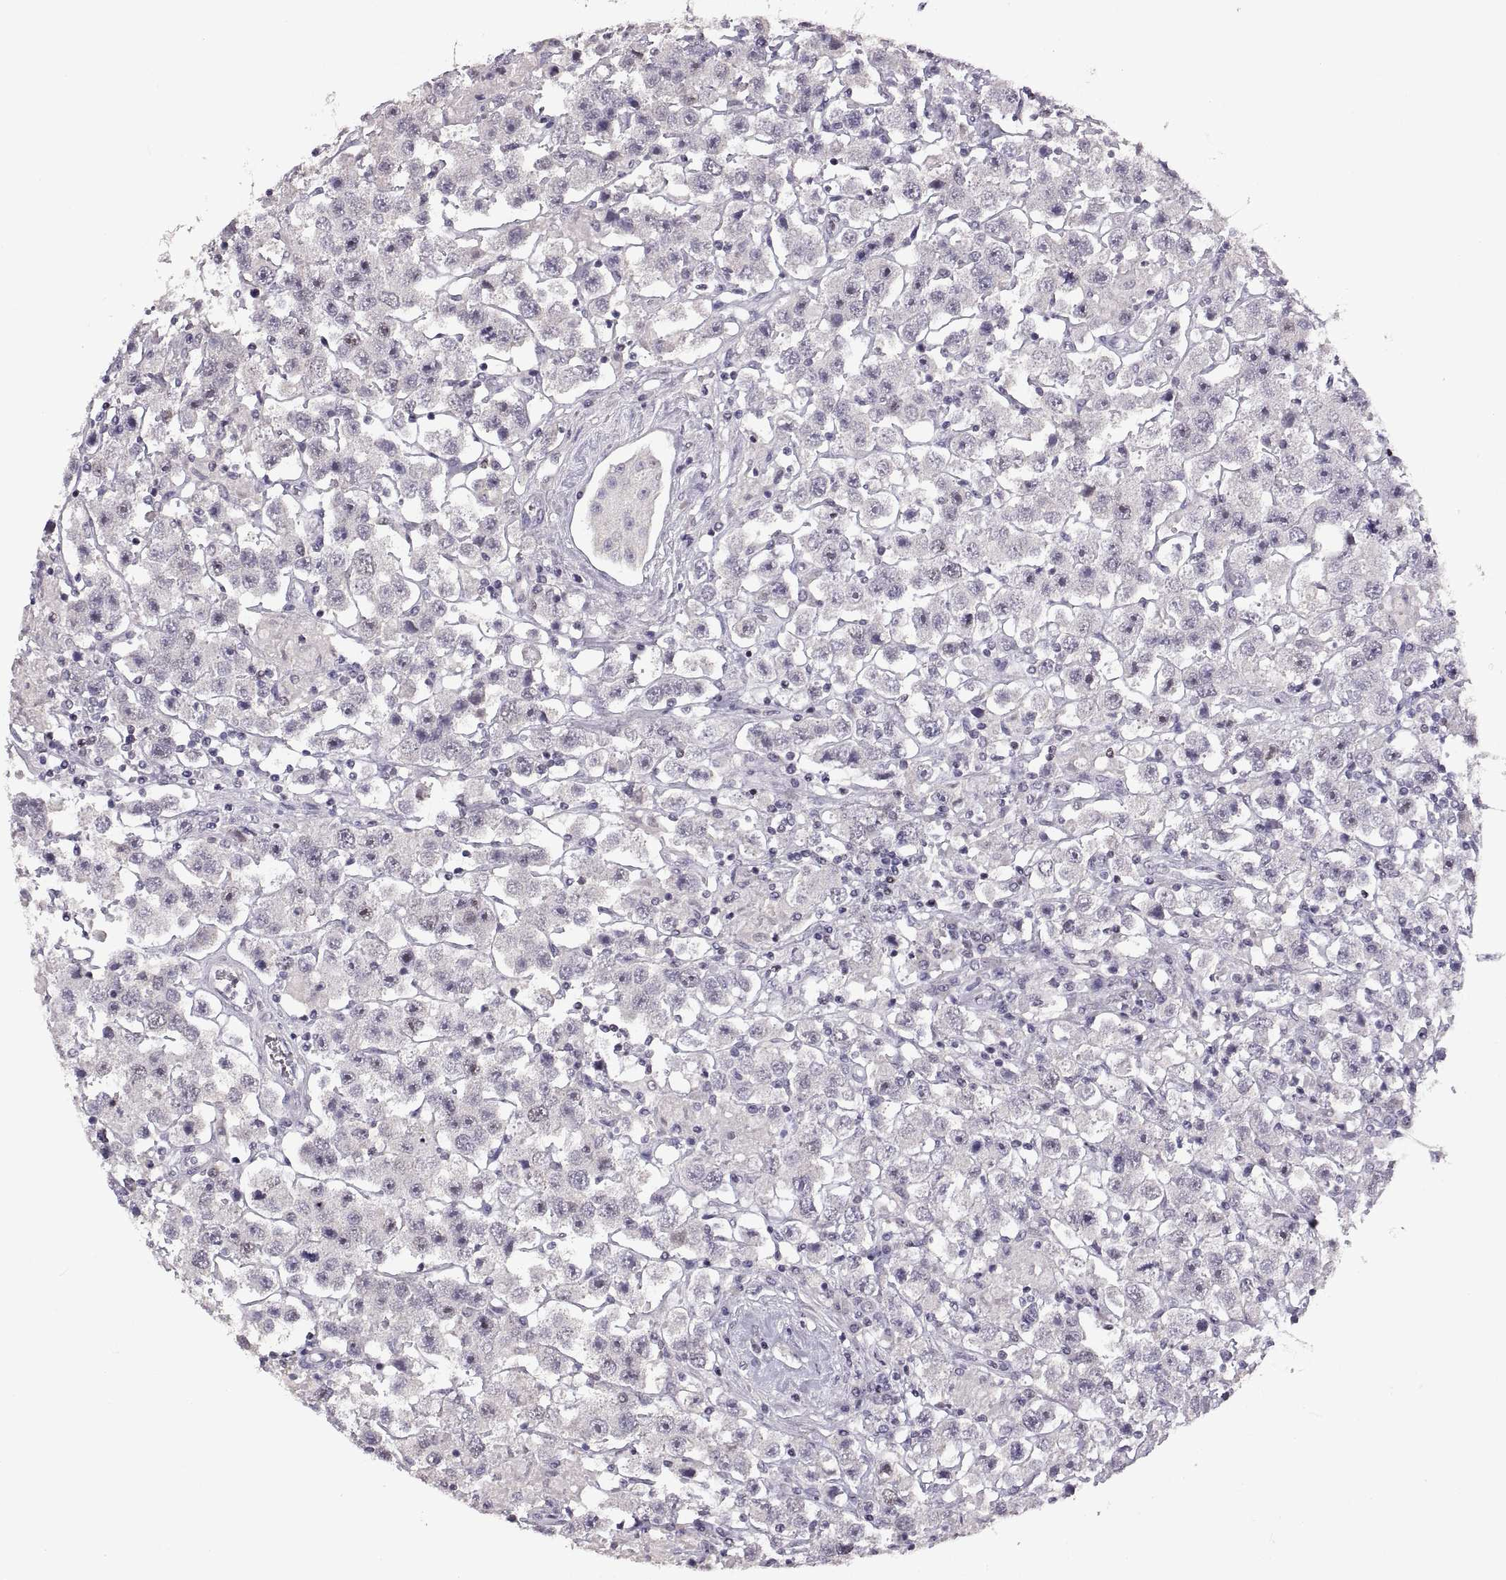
{"staining": {"intensity": "weak", "quantity": "<25%", "location": "nuclear"}, "tissue": "testis cancer", "cell_type": "Tumor cells", "image_type": "cancer", "snomed": [{"axis": "morphology", "description": "Seminoma, NOS"}, {"axis": "topography", "description": "Testis"}], "caption": "DAB (3,3'-diaminobenzidine) immunohistochemical staining of testis cancer displays no significant expression in tumor cells. (Immunohistochemistry, brightfield microscopy, high magnification).", "gene": "NEK2", "patient": {"sex": "male", "age": 45}}